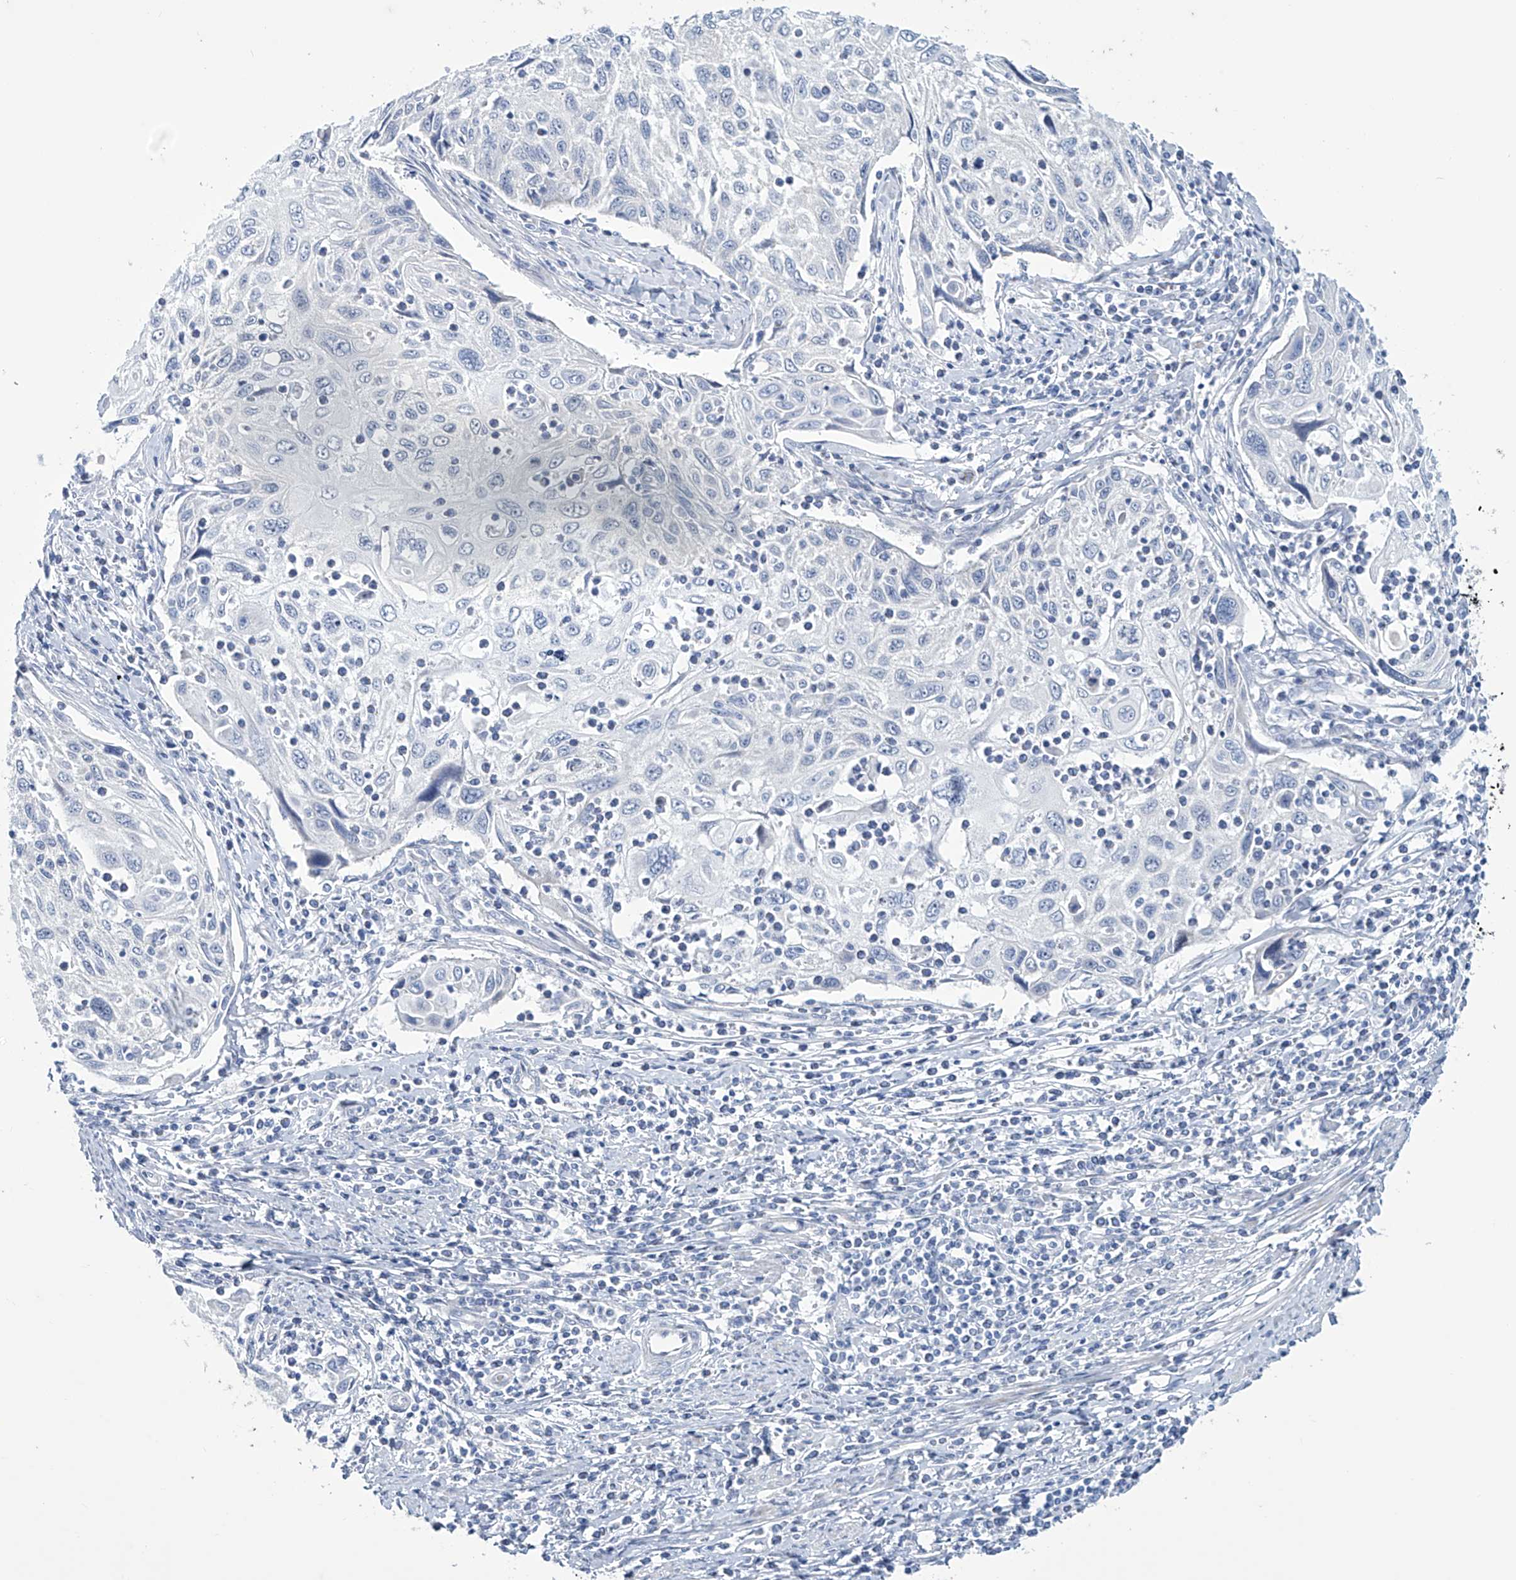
{"staining": {"intensity": "negative", "quantity": "none", "location": "none"}, "tissue": "cervical cancer", "cell_type": "Tumor cells", "image_type": "cancer", "snomed": [{"axis": "morphology", "description": "Squamous cell carcinoma, NOS"}, {"axis": "topography", "description": "Cervix"}], "caption": "DAB (3,3'-diaminobenzidine) immunohistochemical staining of human cervical squamous cell carcinoma shows no significant expression in tumor cells. The staining was performed using DAB to visualize the protein expression in brown, while the nuclei were stained in blue with hematoxylin (Magnification: 20x).", "gene": "TRIM60", "patient": {"sex": "female", "age": 70}}